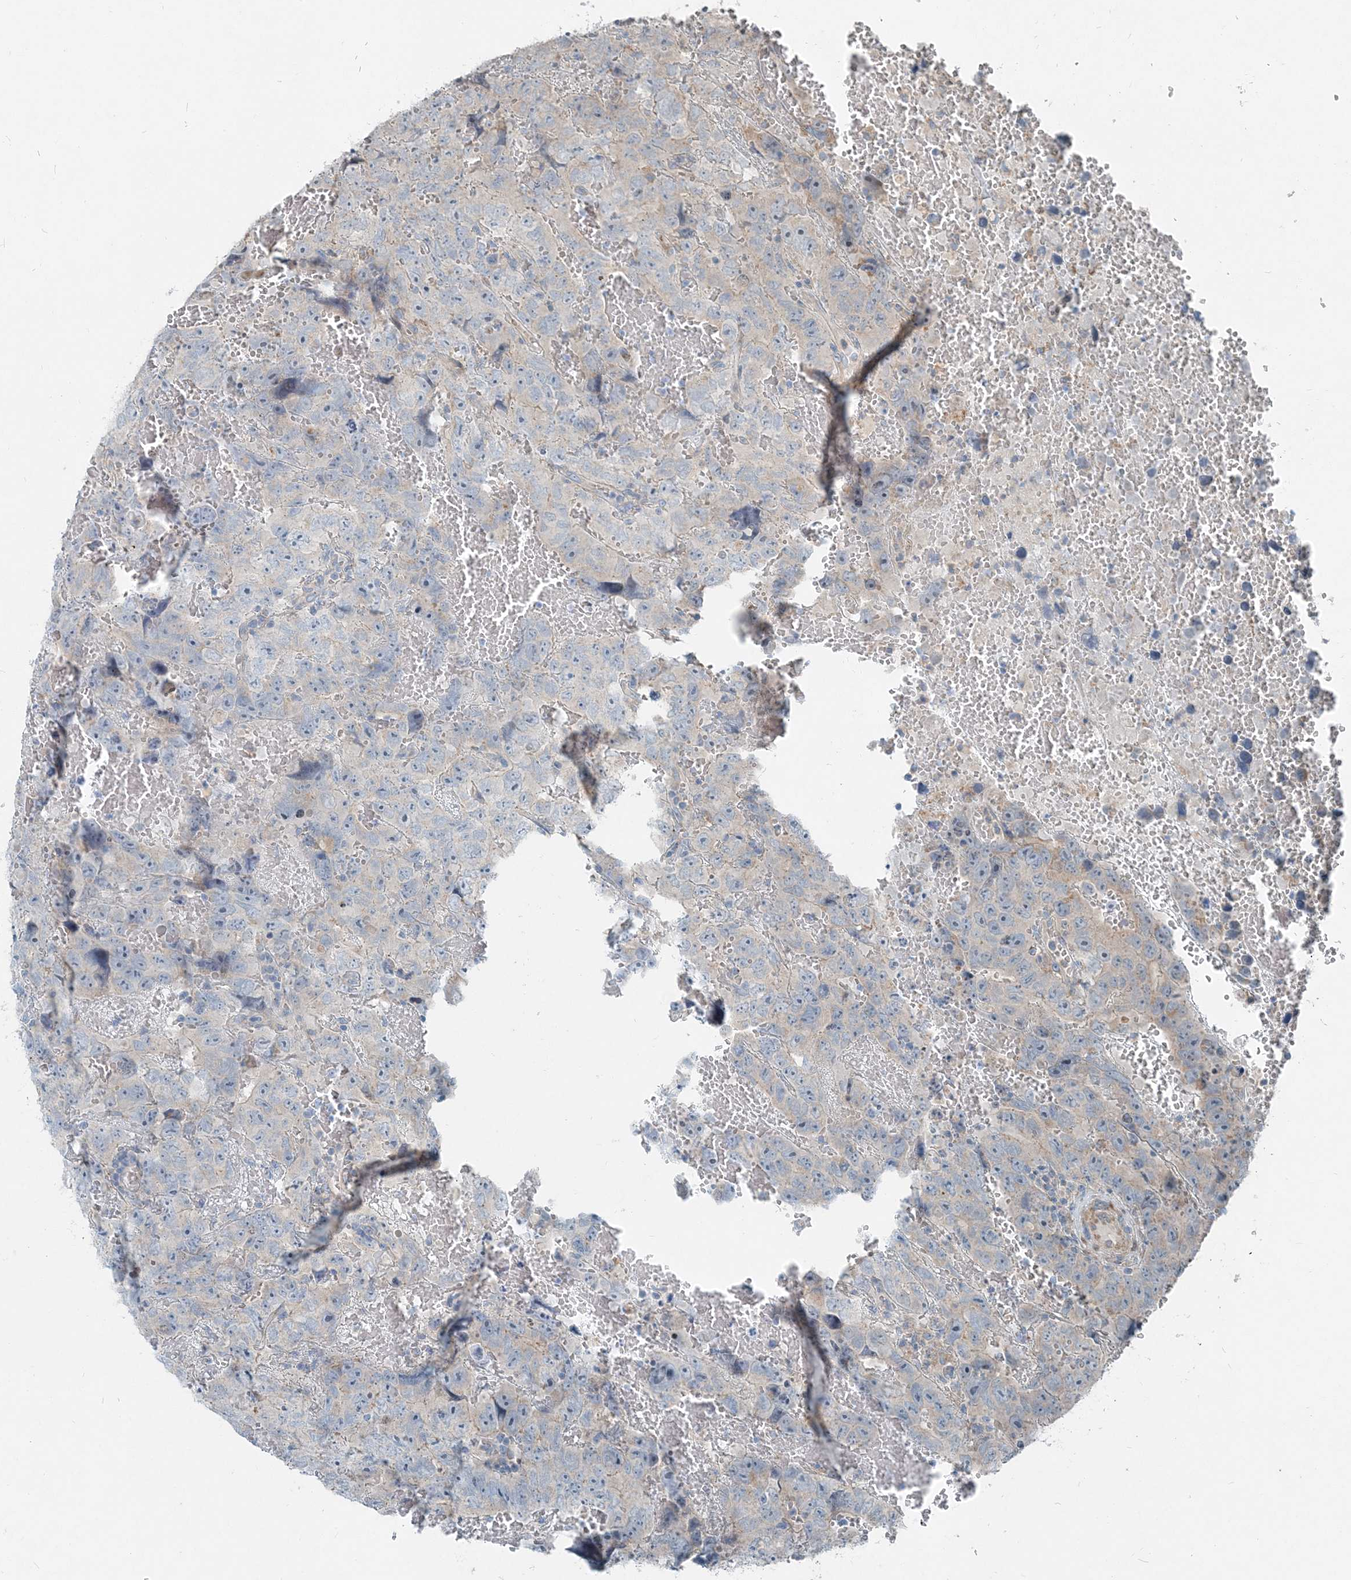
{"staining": {"intensity": "negative", "quantity": "none", "location": "none"}, "tissue": "testis cancer", "cell_type": "Tumor cells", "image_type": "cancer", "snomed": [{"axis": "morphology", "description": "Carcinoma, Embryonal, NOS"}, {"axis": "topography", "description": "Testis"}], "caption": "Tumor cells show no significant protein staining in testis cancer (embryonal carcinoma).", "gene": "INTU", "patient": {"sex": "male", "age": 45}}